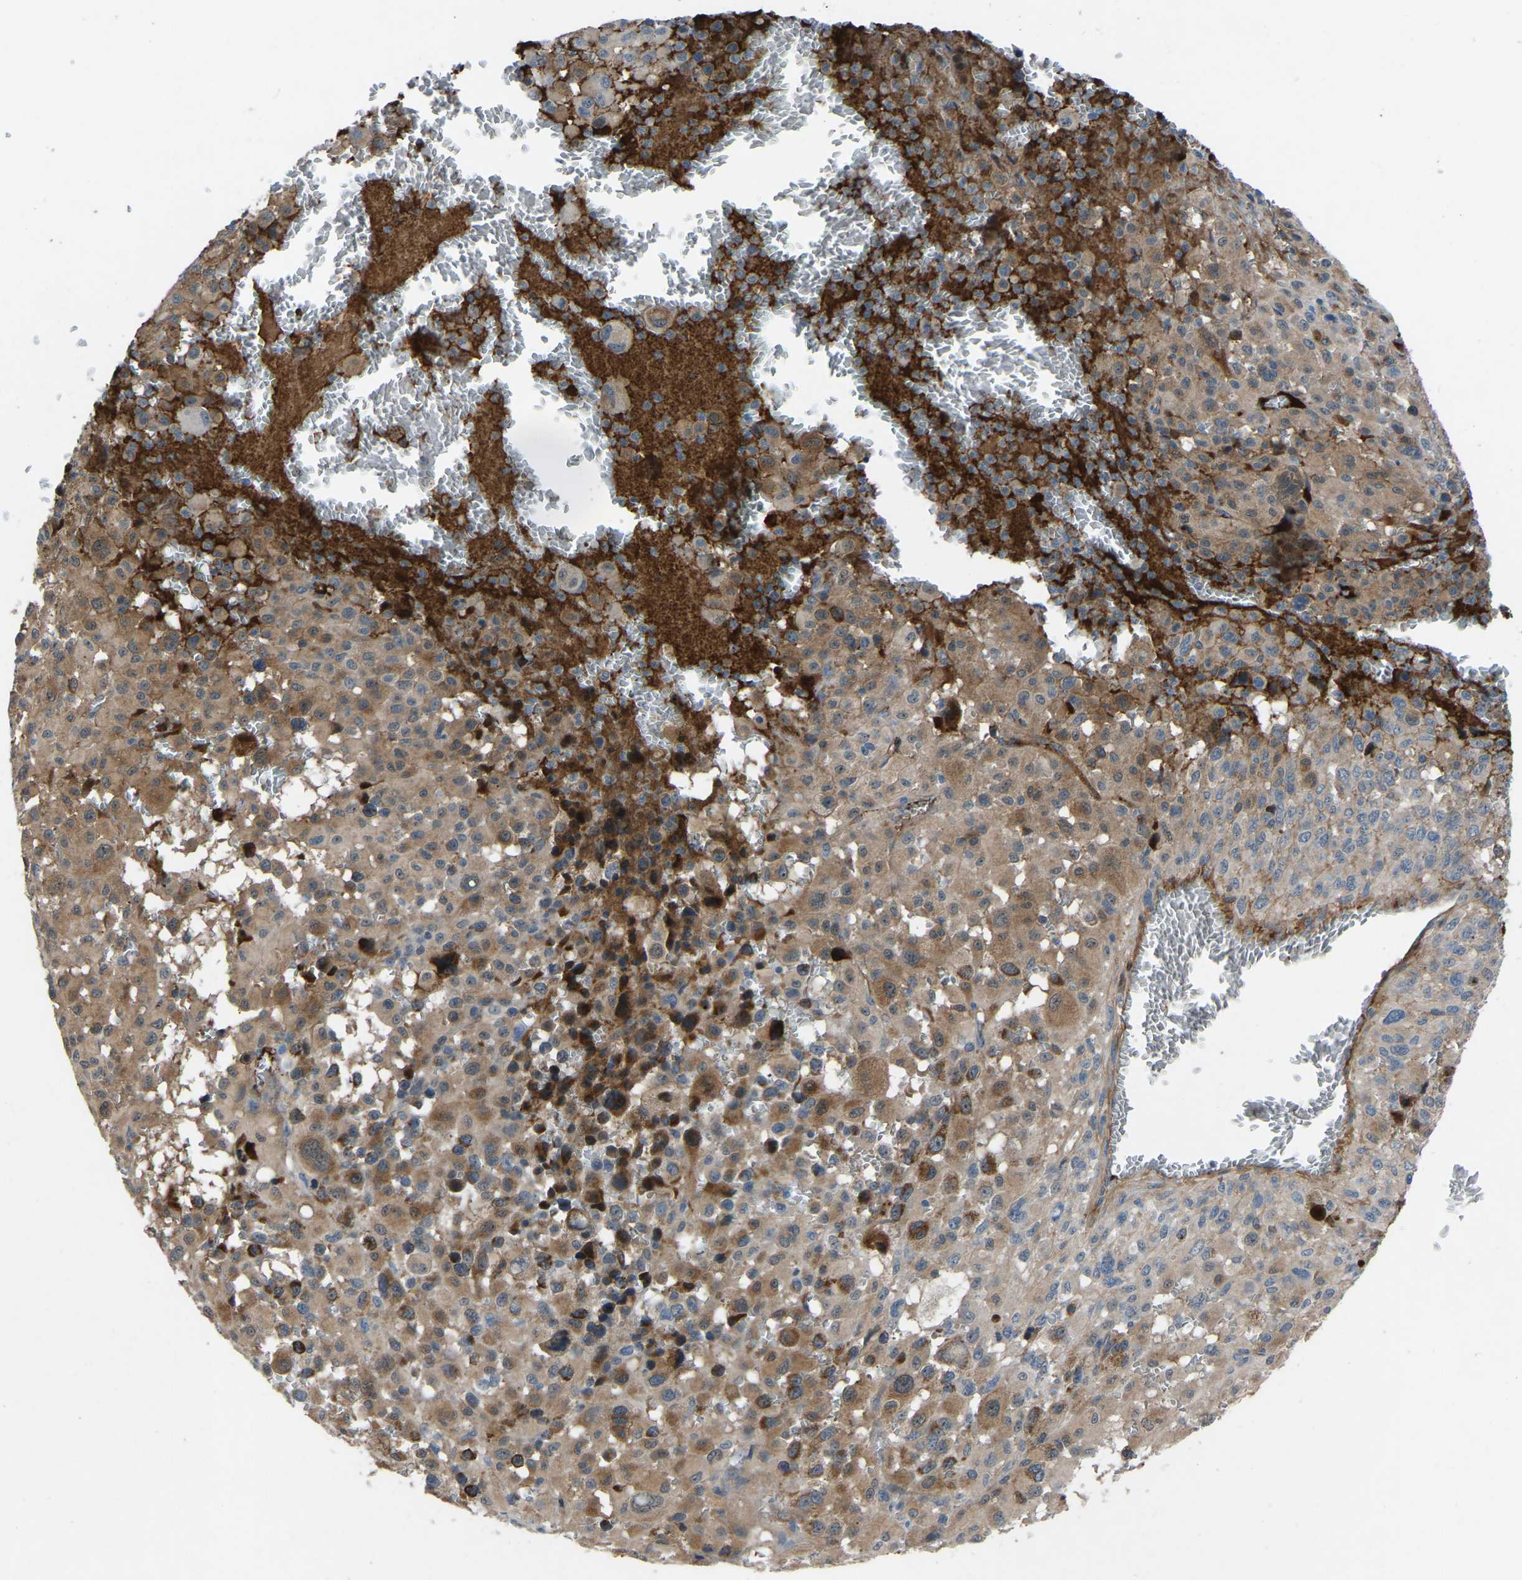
{"staining": {"intensity": "moderate", "quantity": ">75%", "location": "cytoplasmic/membranous"}, "tissue": "melanoma", "cell_type": "Tumor cells", "image_type": "cancer", "snomed": [{"axis": "morphology", "description": "Malignant melanoma, Metastatic site"}, {"axis": "topography", "description": "Skin"}], "caption": "Immunohistochemical staining of human melanoma displays moderate cytoplasmic/membranous protein positivity in approximately >75% of tumor cells.", "gene": "FHIT", "patient": {"sex": "female", "age": 74}}